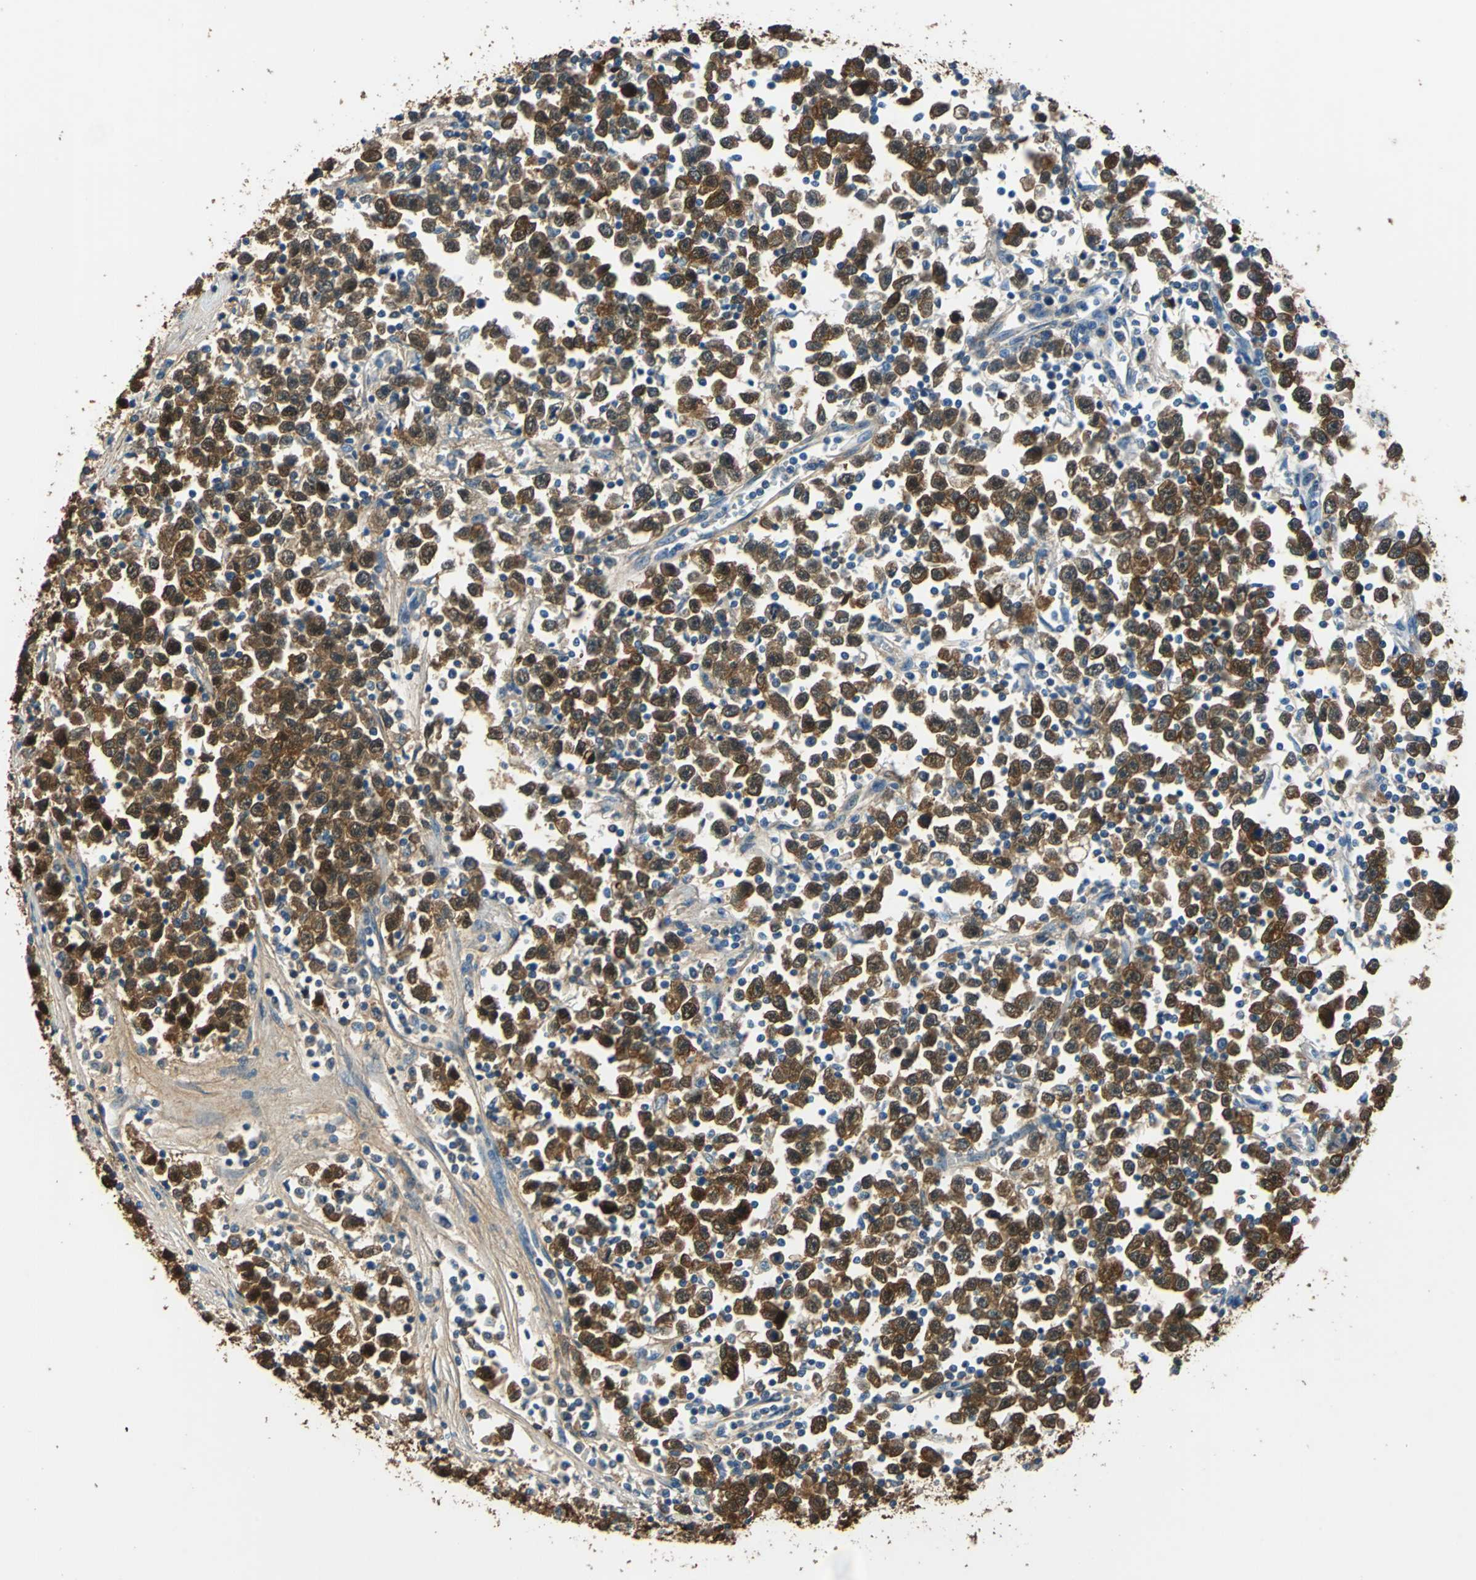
{"staining": {"intensity": "strong", "quantity": ">75%", "location": "cytoplasmic/membranous"}, "tissue": "testis cancer", "cell_type": "Tumor cells", "image_type": "cancer", "snomed": [{"axis": "morphology", "description": "Seminoma, NOS"}, {"axis": "topography", "description": "Testis"}], "caption": "Testis seminoma tissue reveals strong cytoplasmic/membranous expression in about >75% of tumor cells", "gene": "FKBP4", "patient": {"sex": "male", "age": 43}}